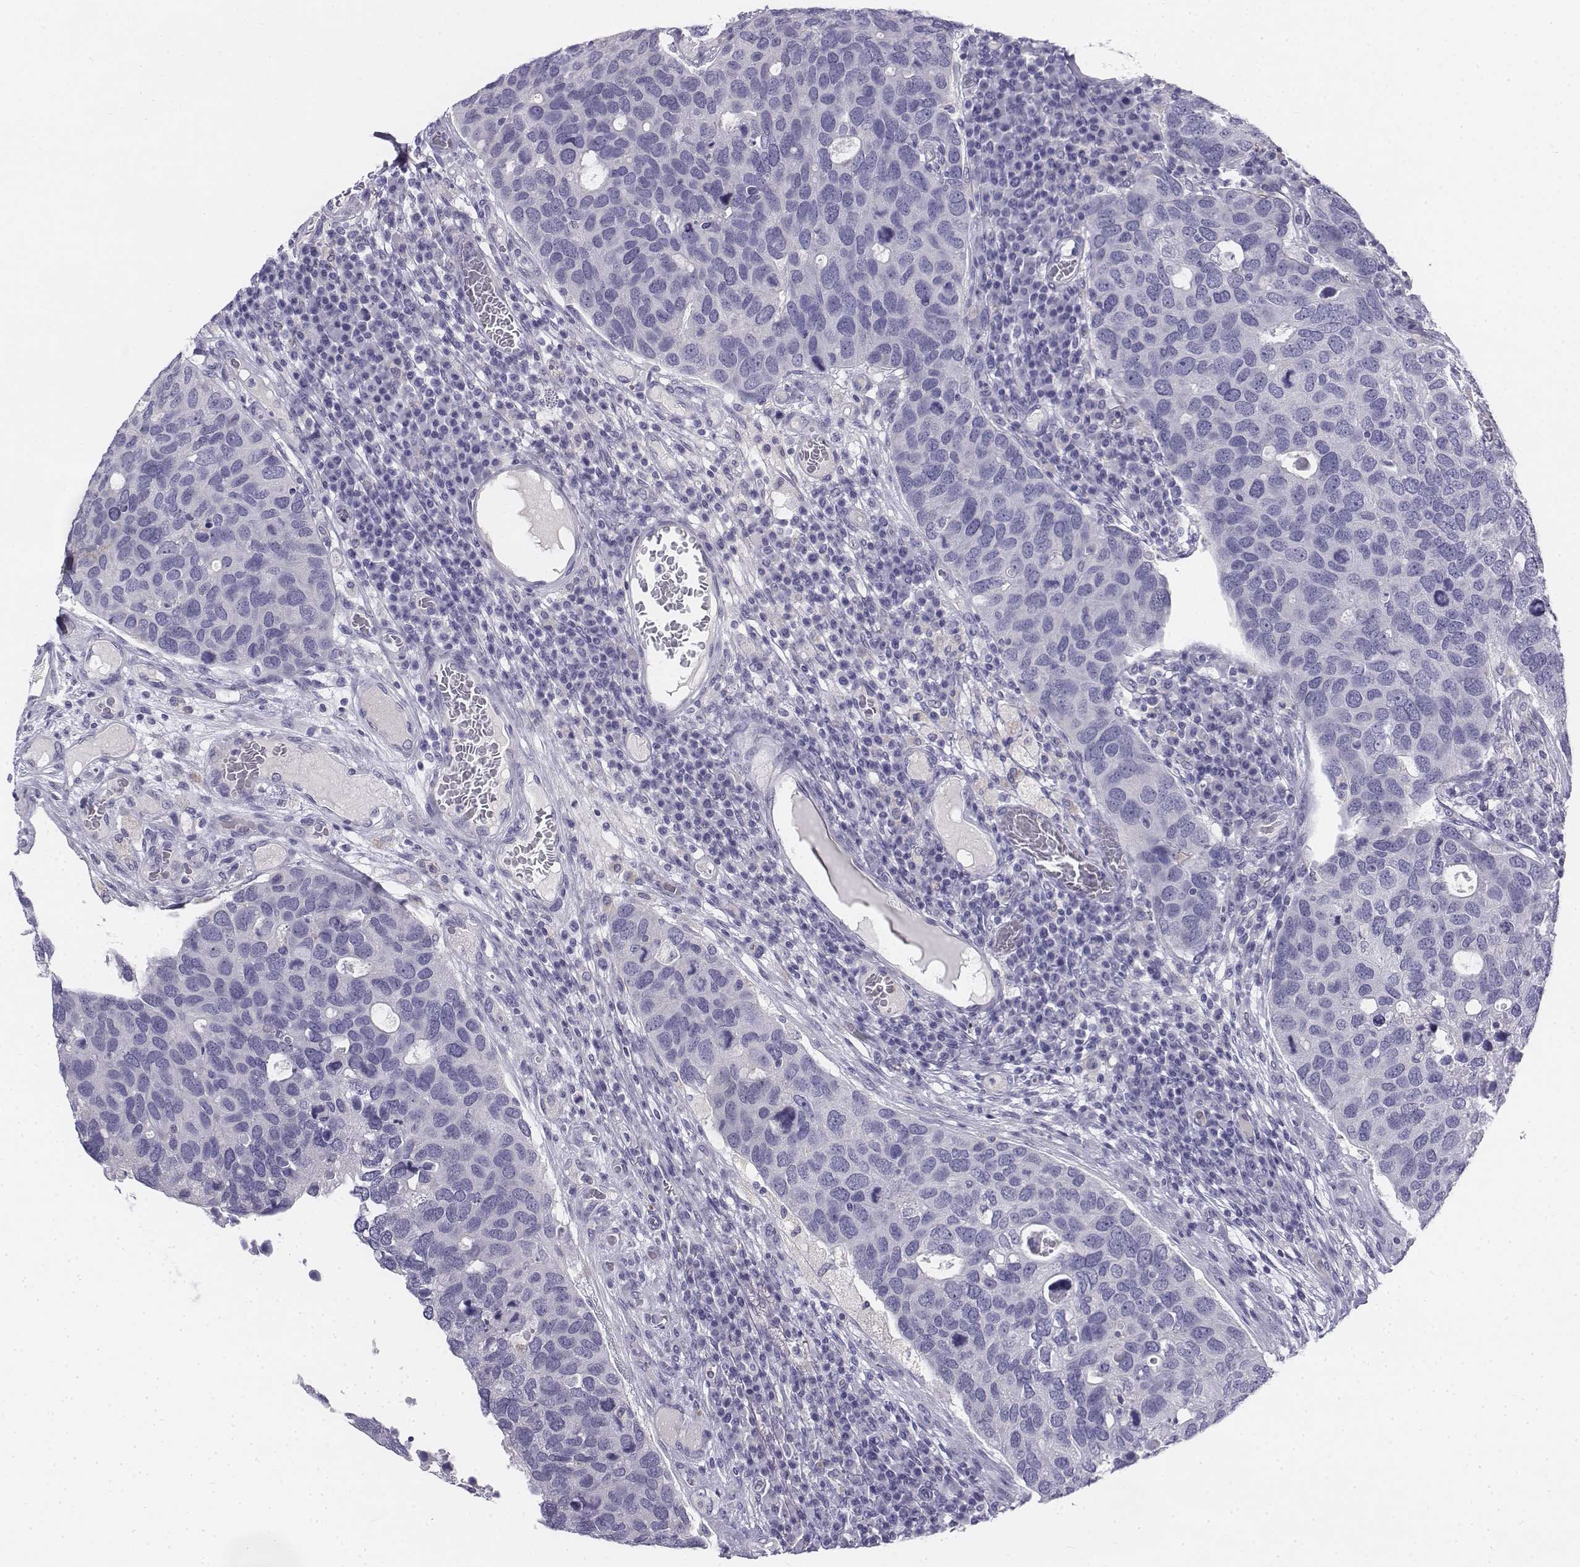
{"staining": {"intensity": "negative", "quantity": "none", "location": "none"}, "tissue": "breast cancer", "cell_type": "Tumor cells", "image_type": "cancer", "snomed": [{"axis": "morphology", "description": "Duct carcinoma"}, {"axis": "topography", "description": "Breast"}], "caption": "The immunohistochemistry (IHC) image has no significant expression in tumor cells of intraductal carcinoma (breast) tissue.", "gene": "TH", "patient": {"sex": "female", "age": 83}}